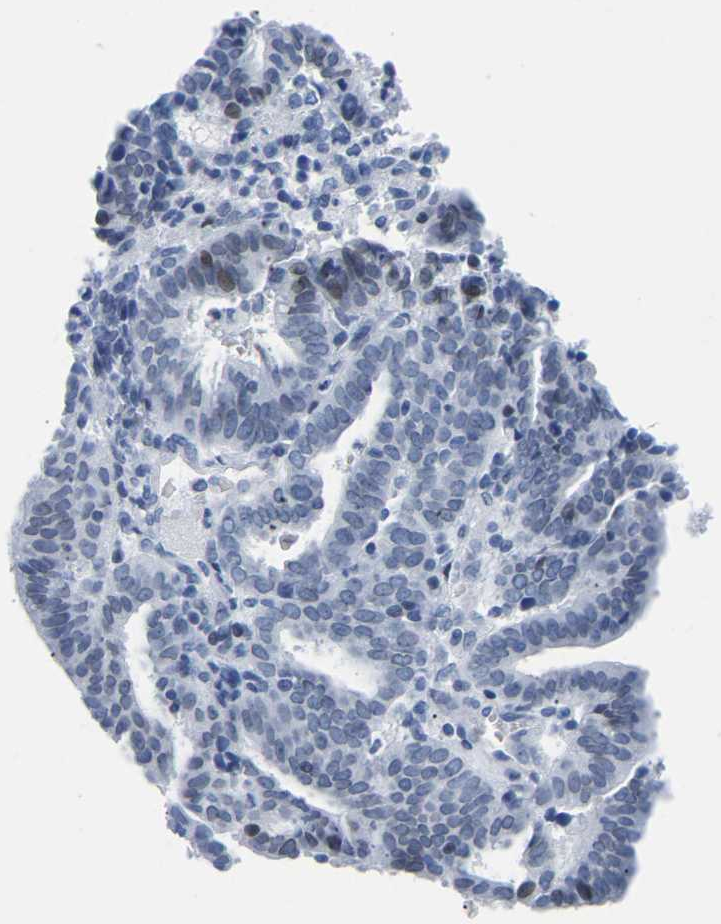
{"staining": {"intensity": "weak", "quantity": "<25%", "location": "nuclear"}, "tissue": "endometrial cancer", "cell_type": "Tumor cells", "image_type": "cancer", "snomed": [{"axis": "morphology", "description": "Adenocarcinoma, NOS"}, {"axis": "topography", "description": "Uterus"}], "caption": "A photomicrograph of endometrial adenocarcinoma stained for a protein shows no brown staining in tumor cells. Brightfield microscopy of immunohistochemistry stained with DAB (3,3'-diaminobenzidine) (brown) and hematoxylin (blue), captured at high magnification.", "gene": "UPK3A", "patient": {"sex": "female", "age": 83}}